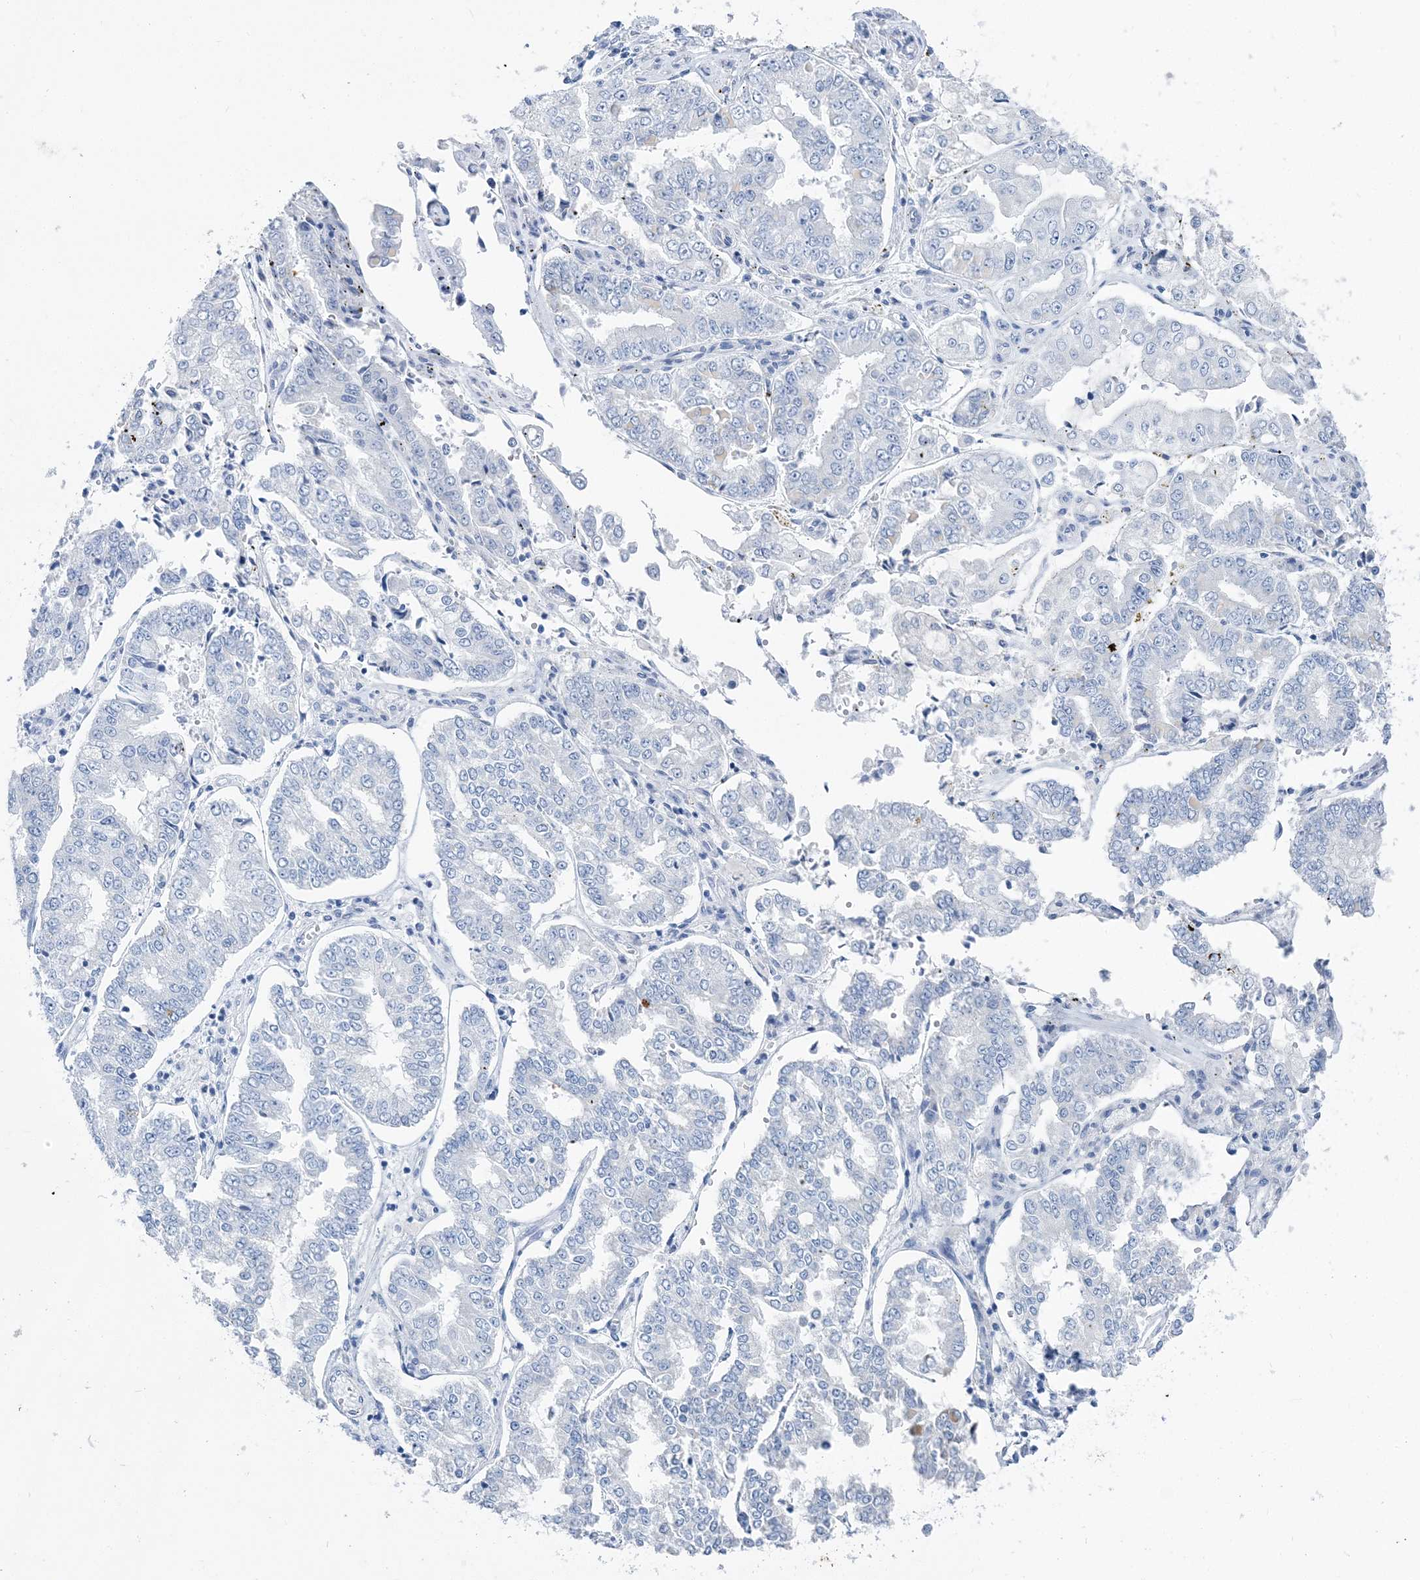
{"staining": {"intensity": "negative", "quantity": "none", "location": "none"}, "tissue": "stomach cancer", "cell_type": "Tumor cells", "image_type": "cancer", "snomed": [{"axis": "morphology", "description": "Adenocarcinoma, NOS"}, {"axis": "topography", "description": "Stomach"}], "caption": "Immunohistochemical staining of human stomach adenocarcinoma reveals no significant staining in tumor cells. Brightfield microscopy of immunohistochemistry (IHC) stained with DAB (brown) and hematoxylin (blue), captured at high magnification.", "gene": "TSPYL6", "patient": {"sex": "male", "age": 76}}